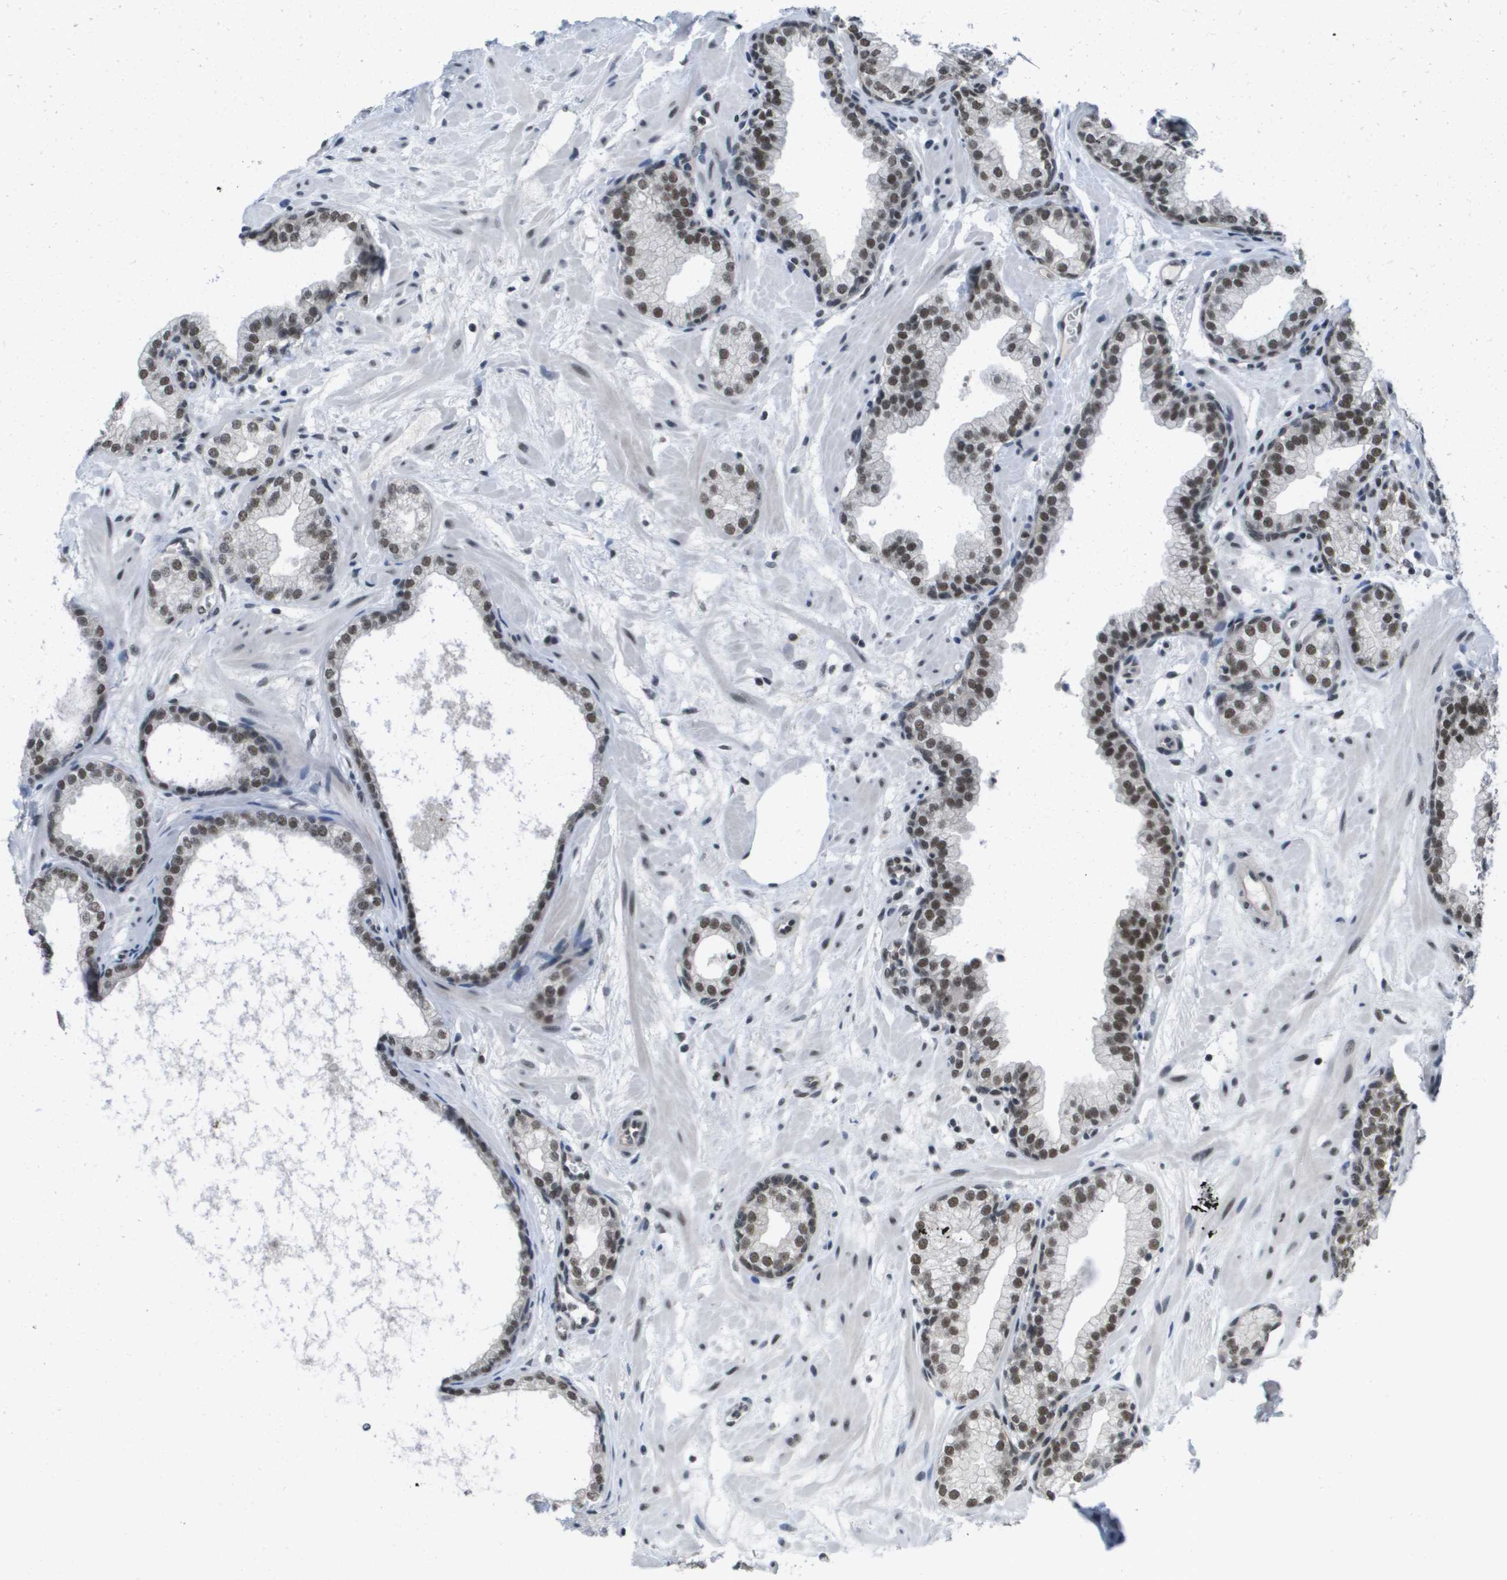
{"staining": {"intensity": "moderate", "quantity": ">75%", "location": "nuclear"}, "tissue": "prostate", "cell_type": "Glandular cells", "image_type": "normal", "snomed": [{"axis": "morphology", "description": "Normal tissue, NOS"}, {"axis": "morphology", "description": "Urothelial carcinoma, Low grade"}, {"axis": "topography", "description": "Urinary bladder"}, {"axis": "topography", "description": "Prostate"}], "caption": "Protein staining of normal prostate reveals moderate nuclear positivity in about >75% of glandular cells. The protein of interest is stained brown, and the nuclei are stained in blue (DAB (3,3'-diaminobenzidine) IHC with brightfield microscopy, high magnification).", "gene": "ISY1", "patient": {"sex": "male", "age": 60}}